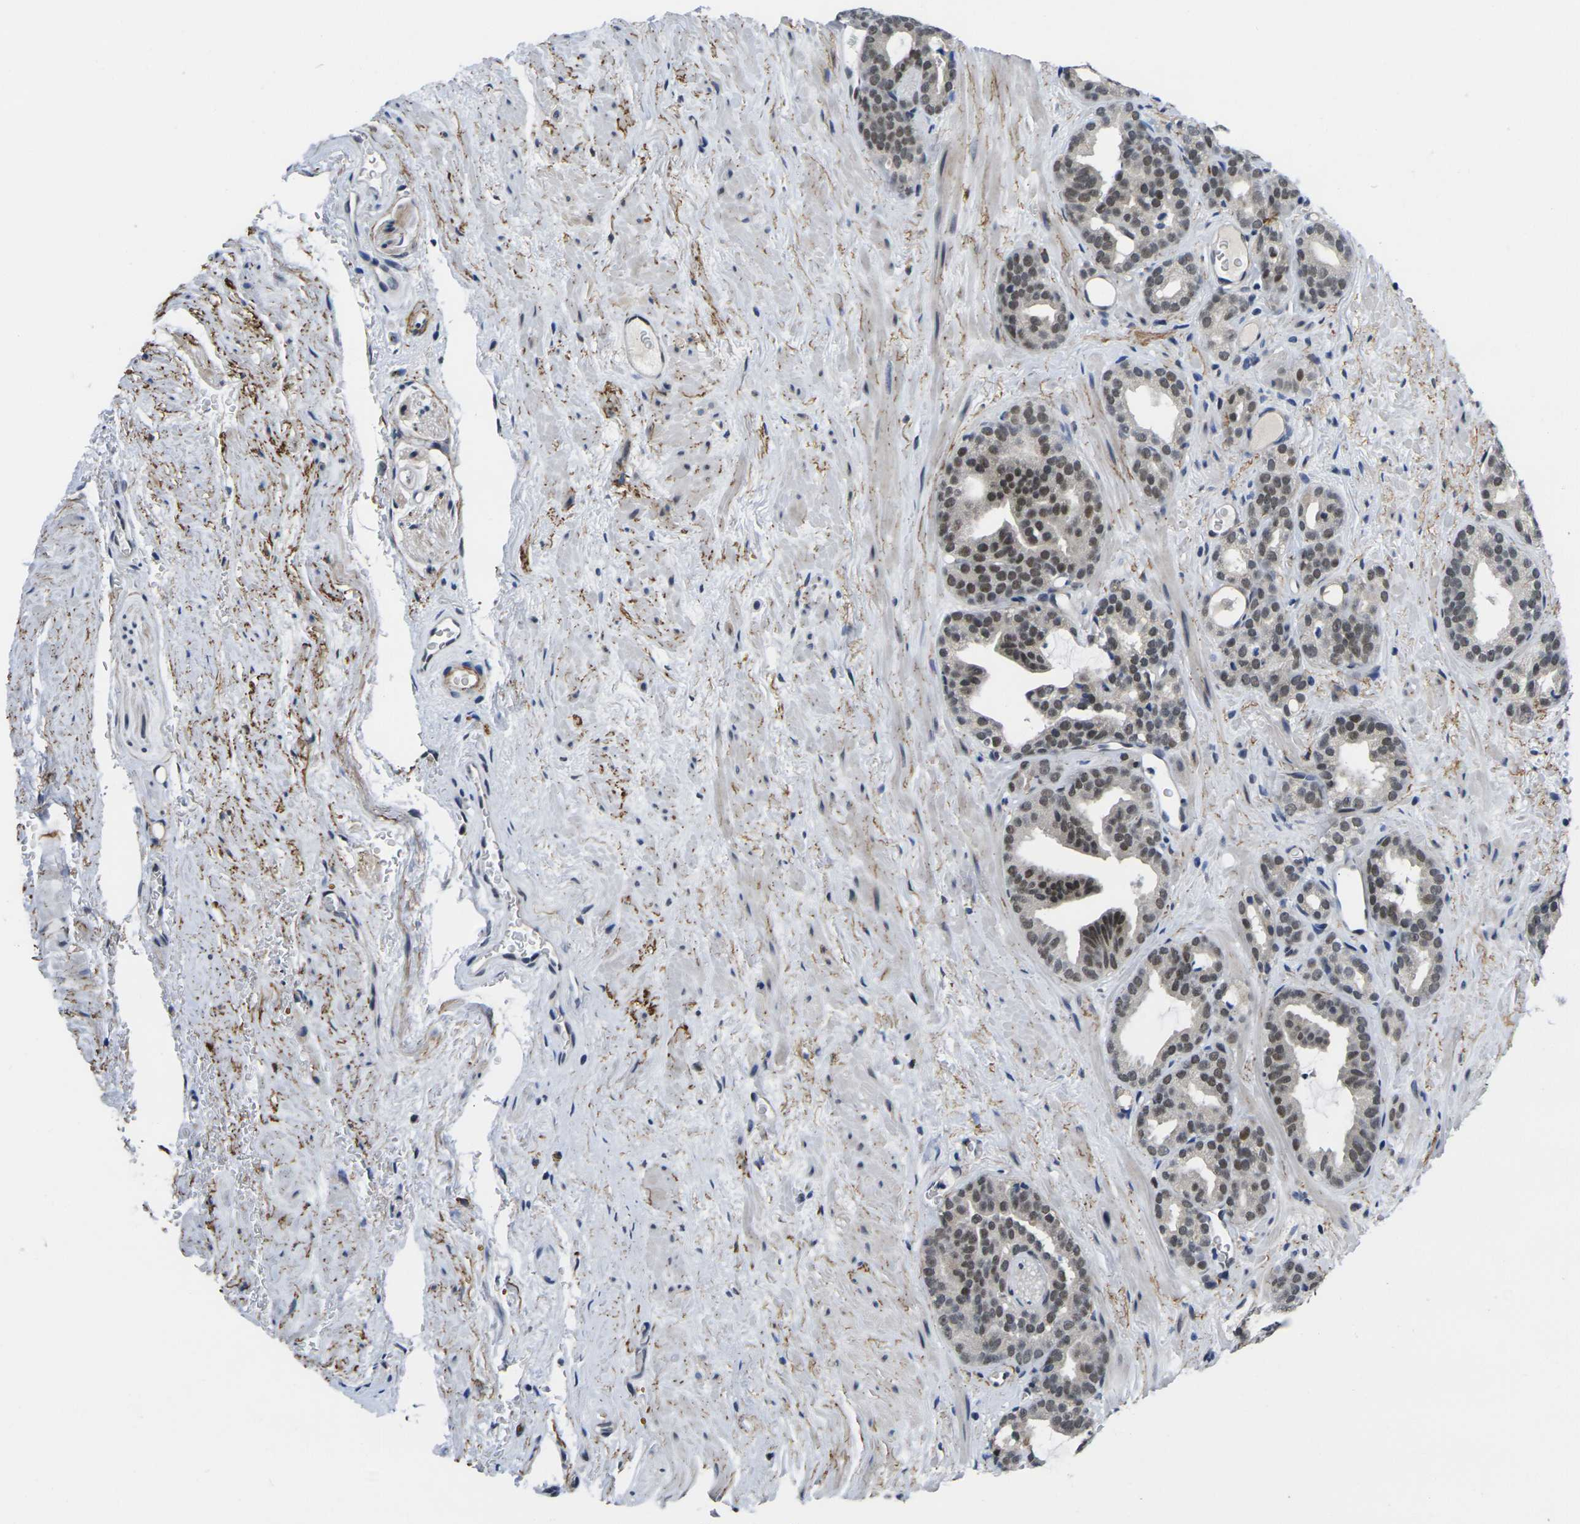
{"staining": {"intensity": "moderate", "quantity": ">75%", "location": "nuclear"}, "tissue": "prostate cancer", "cell_type": "Tumor cells", "image_type": "cancer", "snomed": [{"axis": "morphology", "description": "Adenocarcinoma, Low grade"}, {"axis": "topography", "description": "Prostate"}], "caption": "Protein expression analysis of low-grade adenocarcinoma (prostate) displays moderate nuclear staining in about >75% of tumor cells.", "gene": "RBM7", "patient": {"sex": "male", "age": 63}}